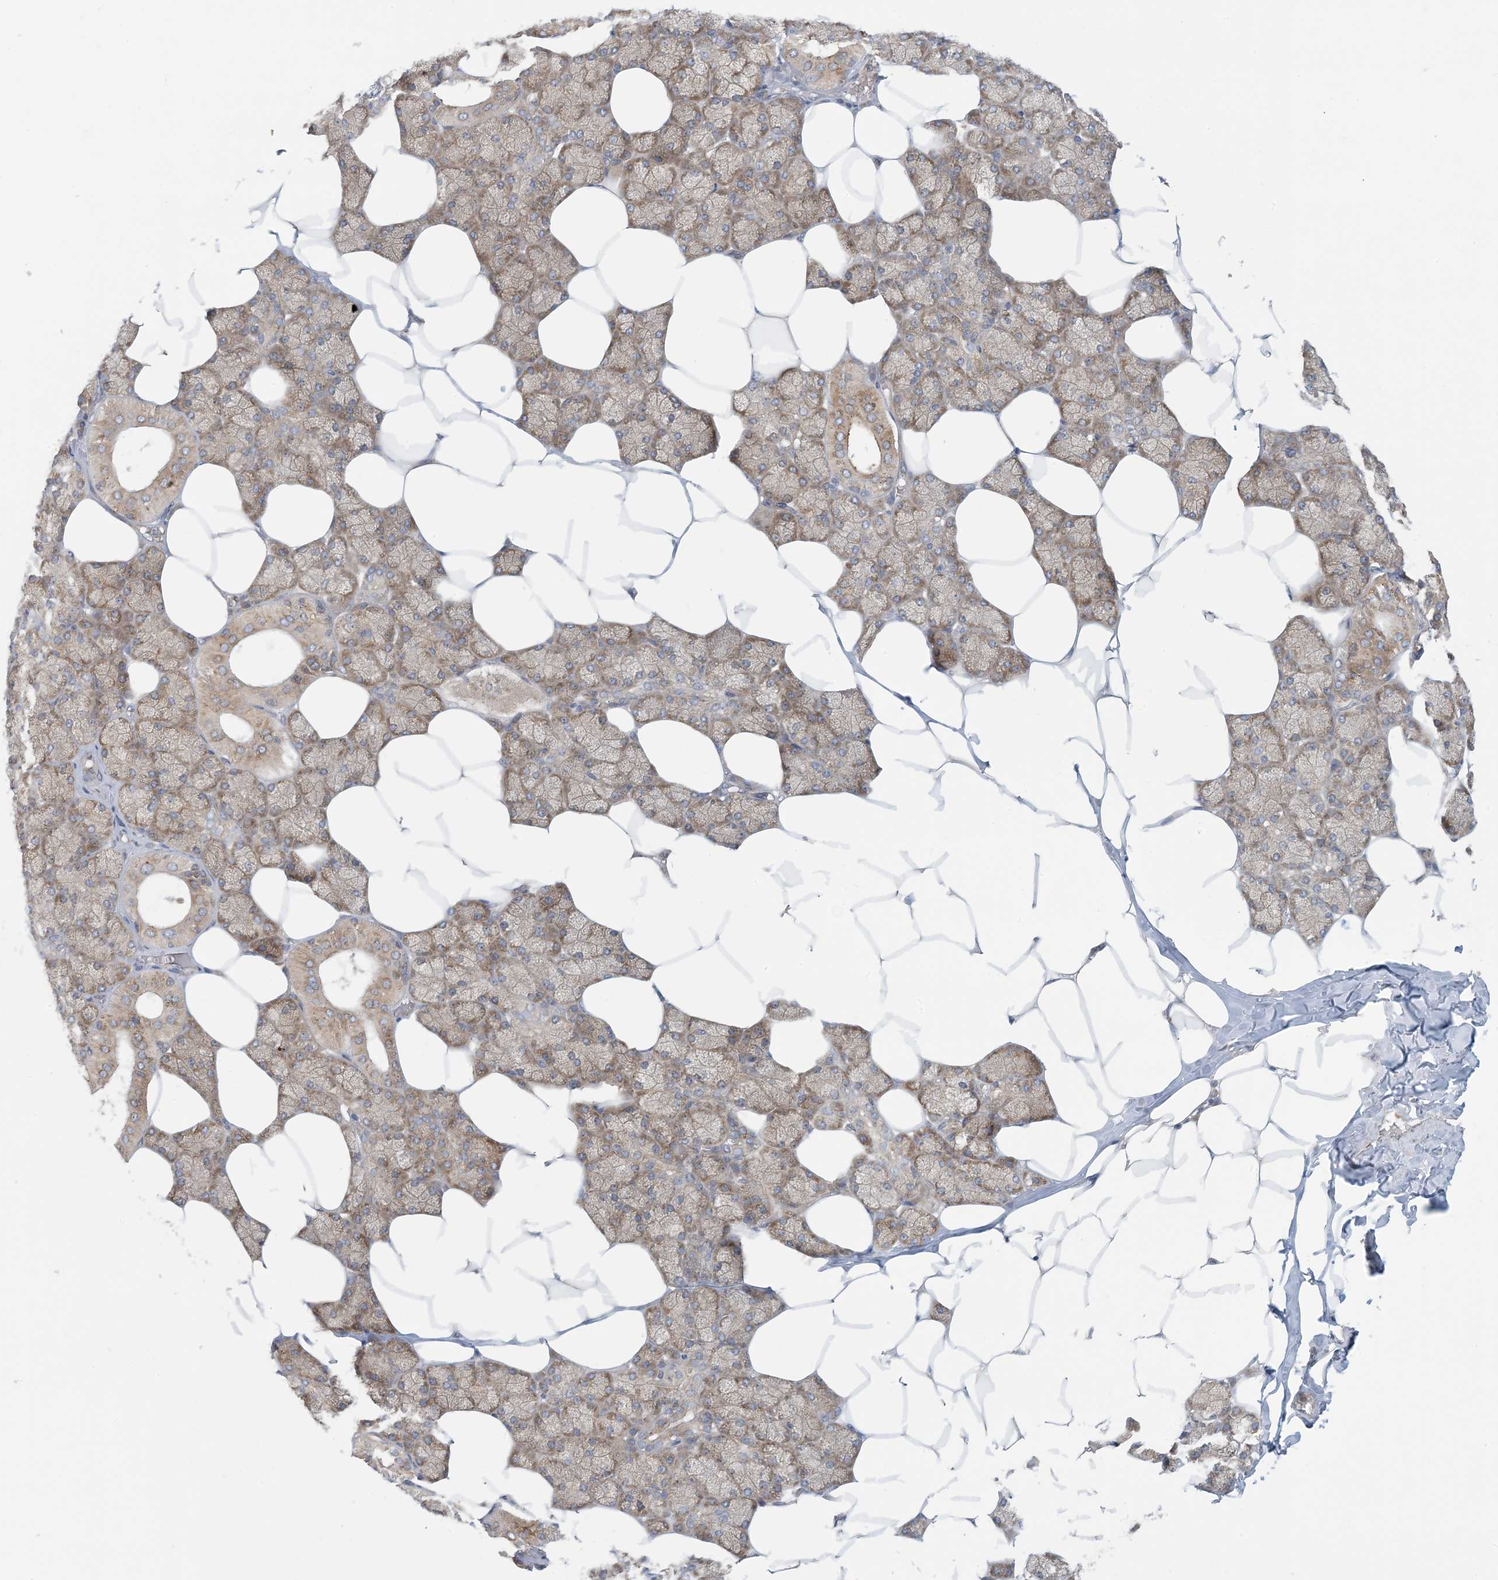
{"staining": {"intensity": "strong", "quantity": "25%-75%", "location": "cytoplasmic/membranous"}, "tissue": "salivary gland", "cell_type": "Glandular cells", "image_type": "normal", "snomed": [{"axis": "morphology", "description": "Normal tissue, NOS"}, {"axis": "topography", "description": "Salivary gland"}], "caption": "A high amount of strong cytoplasmic/membranous staining is identified in about 25%-75% of glandular cells in unremarkable salivary gland.", "gene": "ATP13A2", "patient": {"sex": "male", "age": 62}}